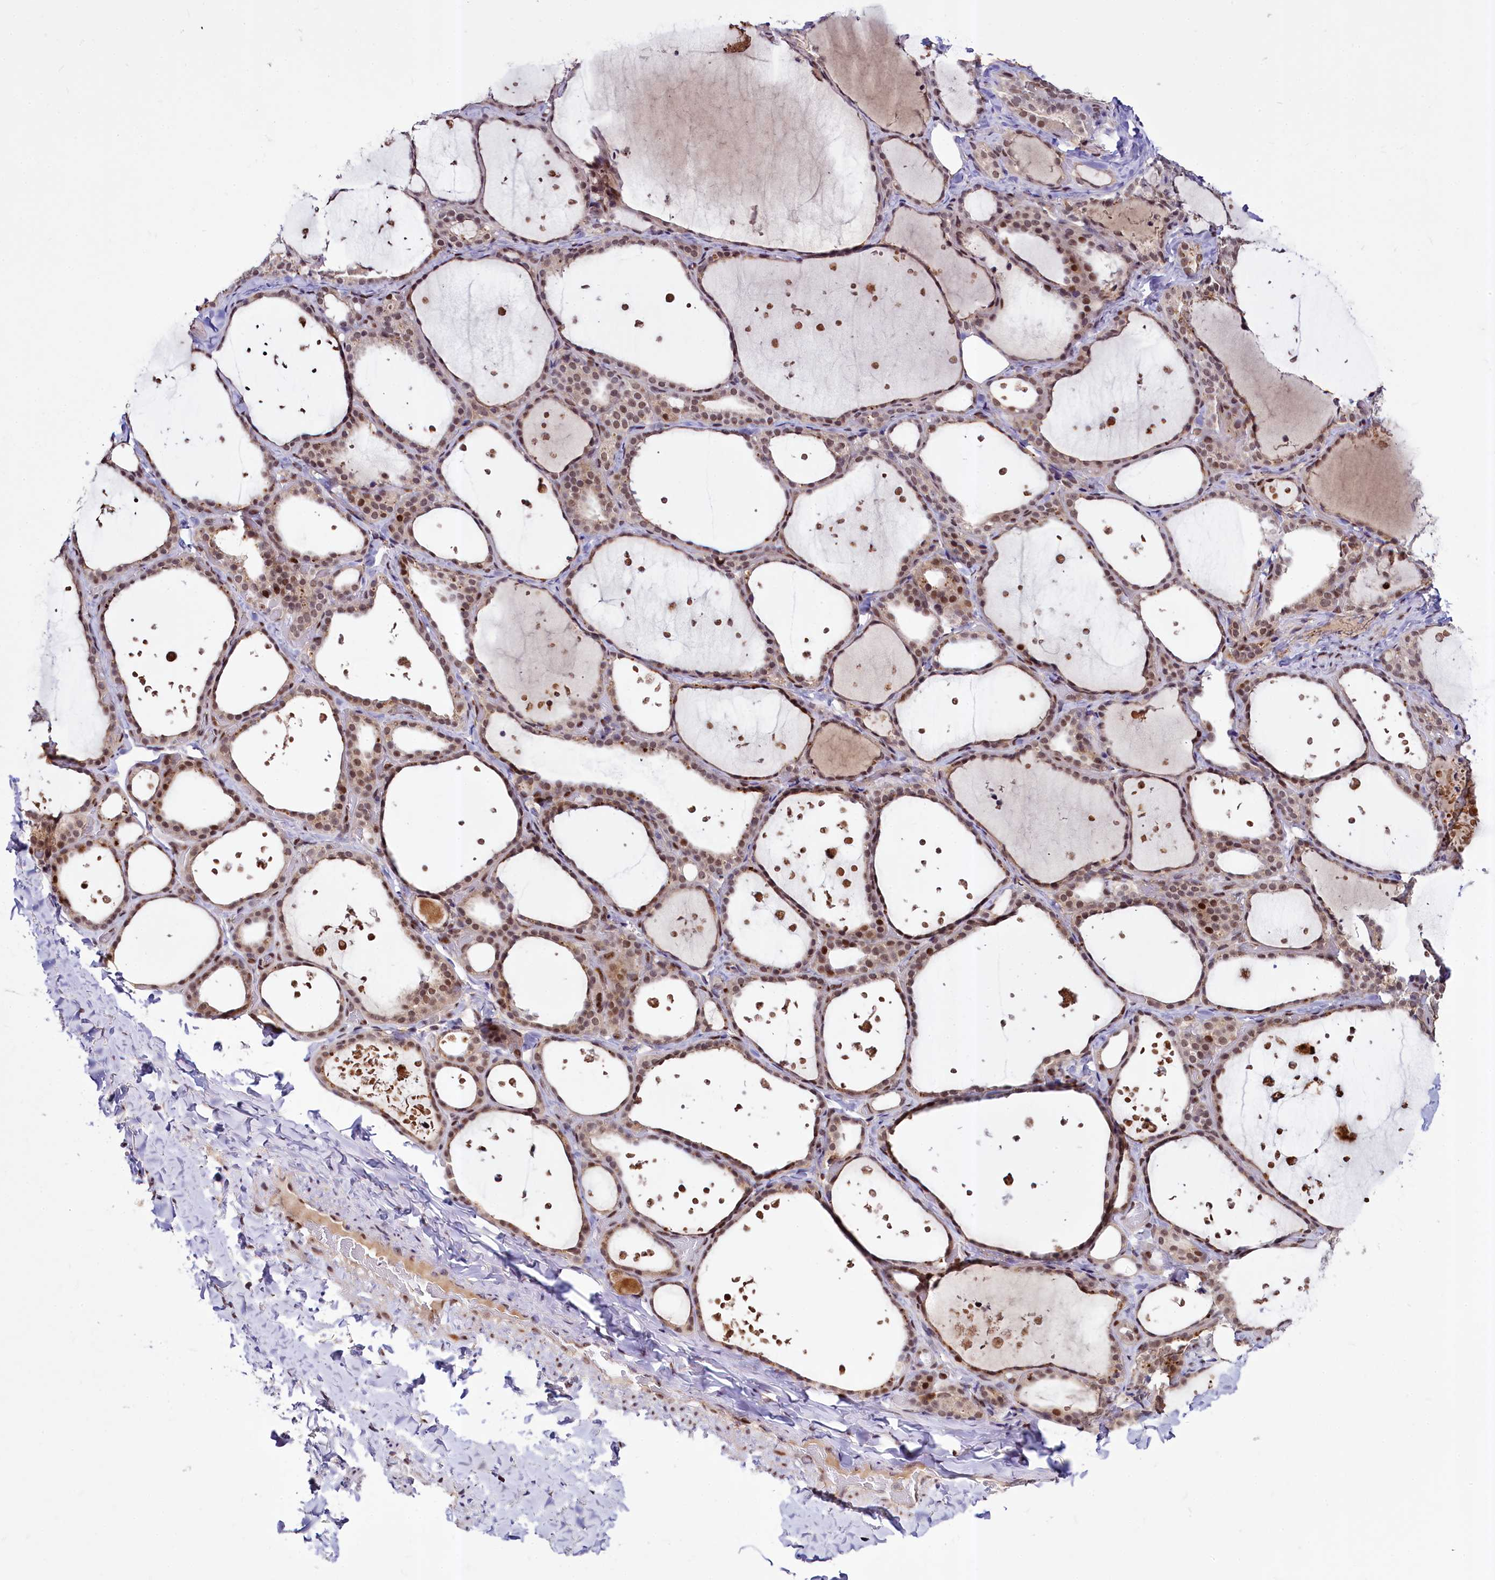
{"staining": {"intensity": "moderate", "quantity": ">75%", "location": "nuclear"}, "tissue": "thyroid gland", "cell_type": "Glandular cells", "image_type": "normal", "snomed": [{"axis": "morphology", "description": "Normal tissue, NOS"}, {"axis": "topography", "description": "Thyroid gland"}], "caption": "DAB immunohistochemical staining of unremarkable thyroid gland reveals moderate nuclear protein expression in approximately >75% of glandular cells. Immunohistochemistry (ihc) stains the protein of interest in brown and the nuclei are stained blue.", "gene": "MAML2", "patient": {"sex": "female", "age": 44}}